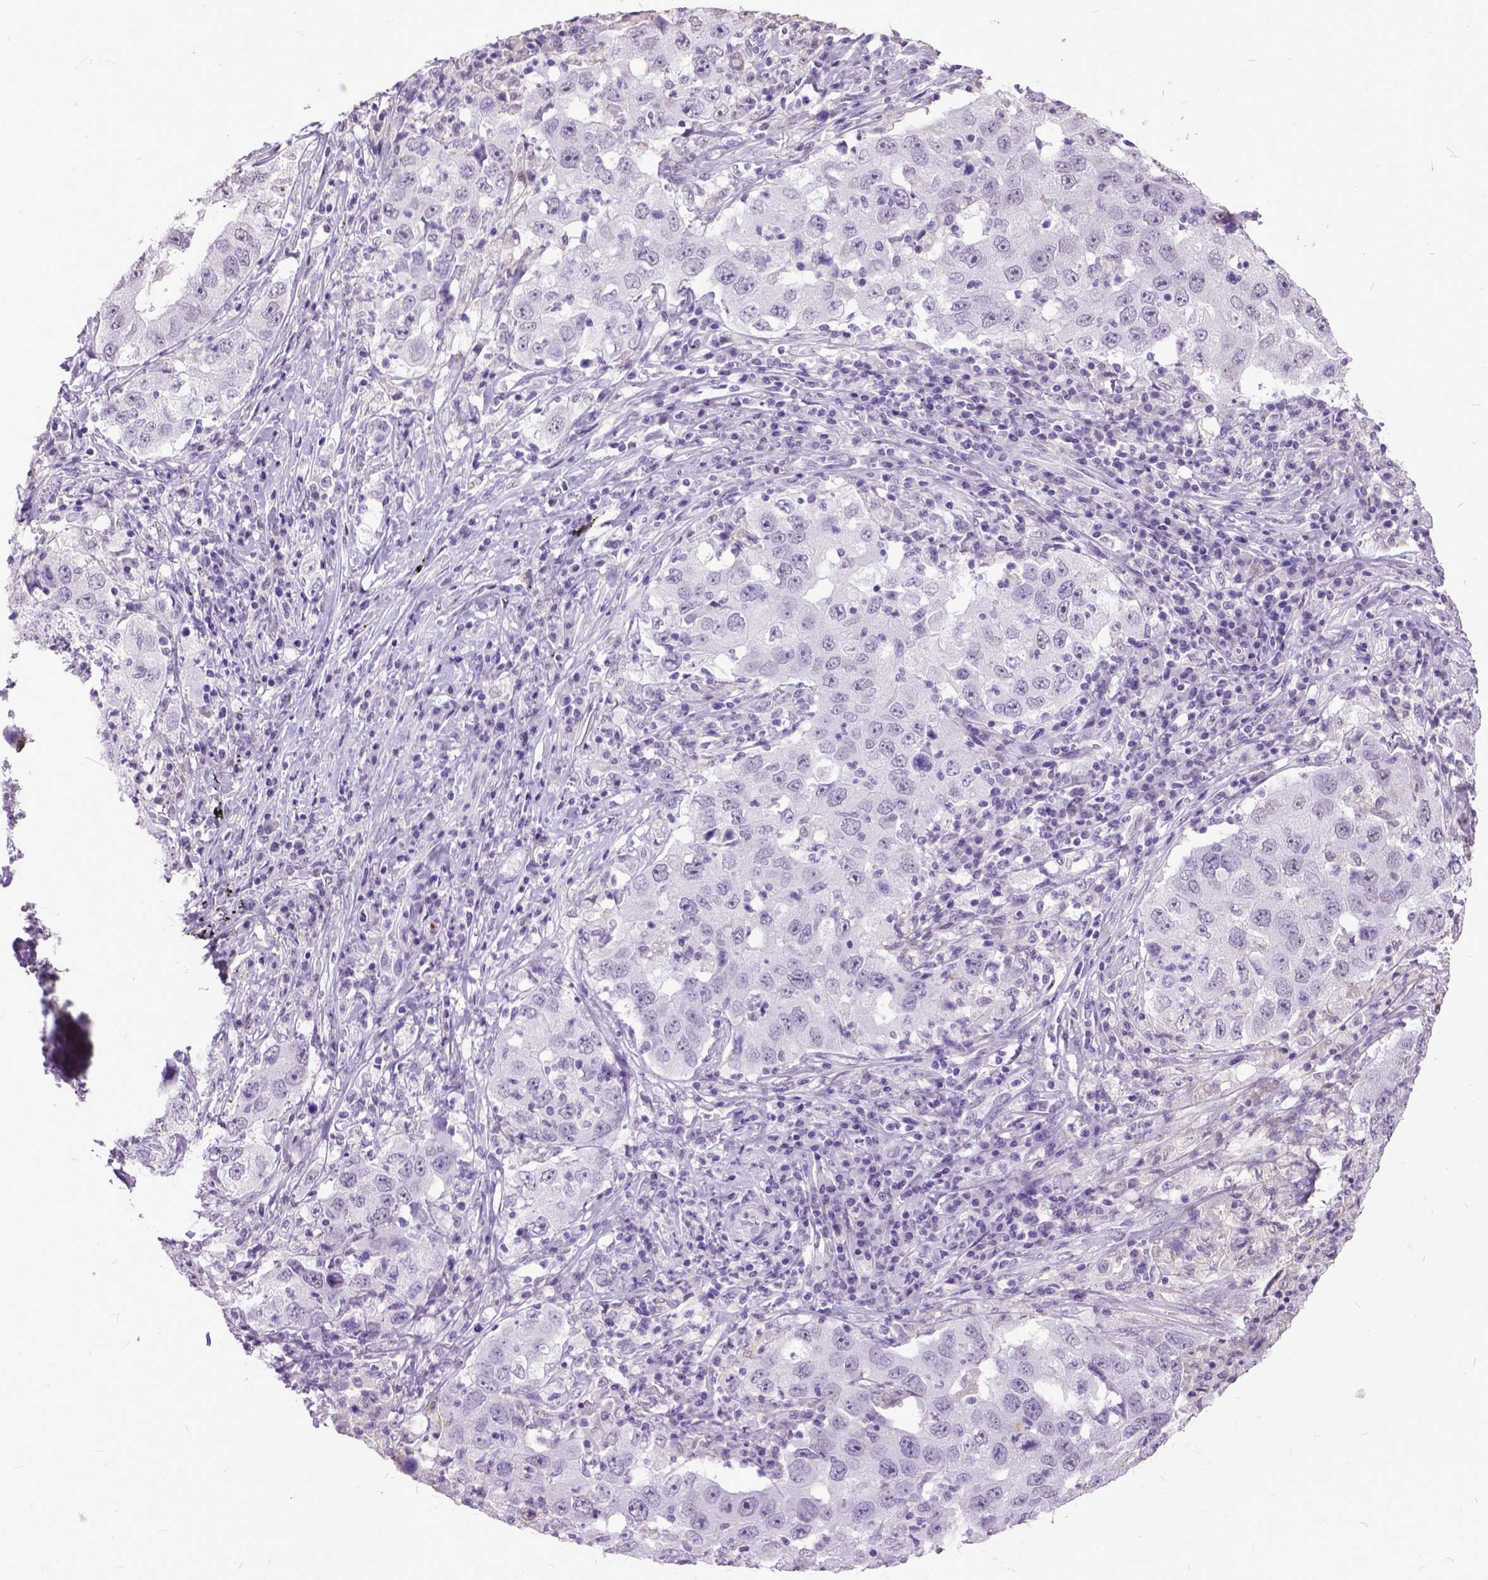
{"staining": {"intensity": "negative", "quantity": "none", "location": "none"}, "tissue": "lung cancer", "cell_type": "Tumor cells", "image_type": "cancer", "snomed": [{"axis": "morphology", "description": "Adenocarcinoma, NOS"}, {"axis": "topography", "description": "Lung"}], "caption": "DAB (3,3'-diaminobenzidine) immunohistochemical staining of human lung cancer demonstrates no significant staining in tumor cells.", "gene": "MARCHF10", "patient": {"sex": "male", "age": 73}}